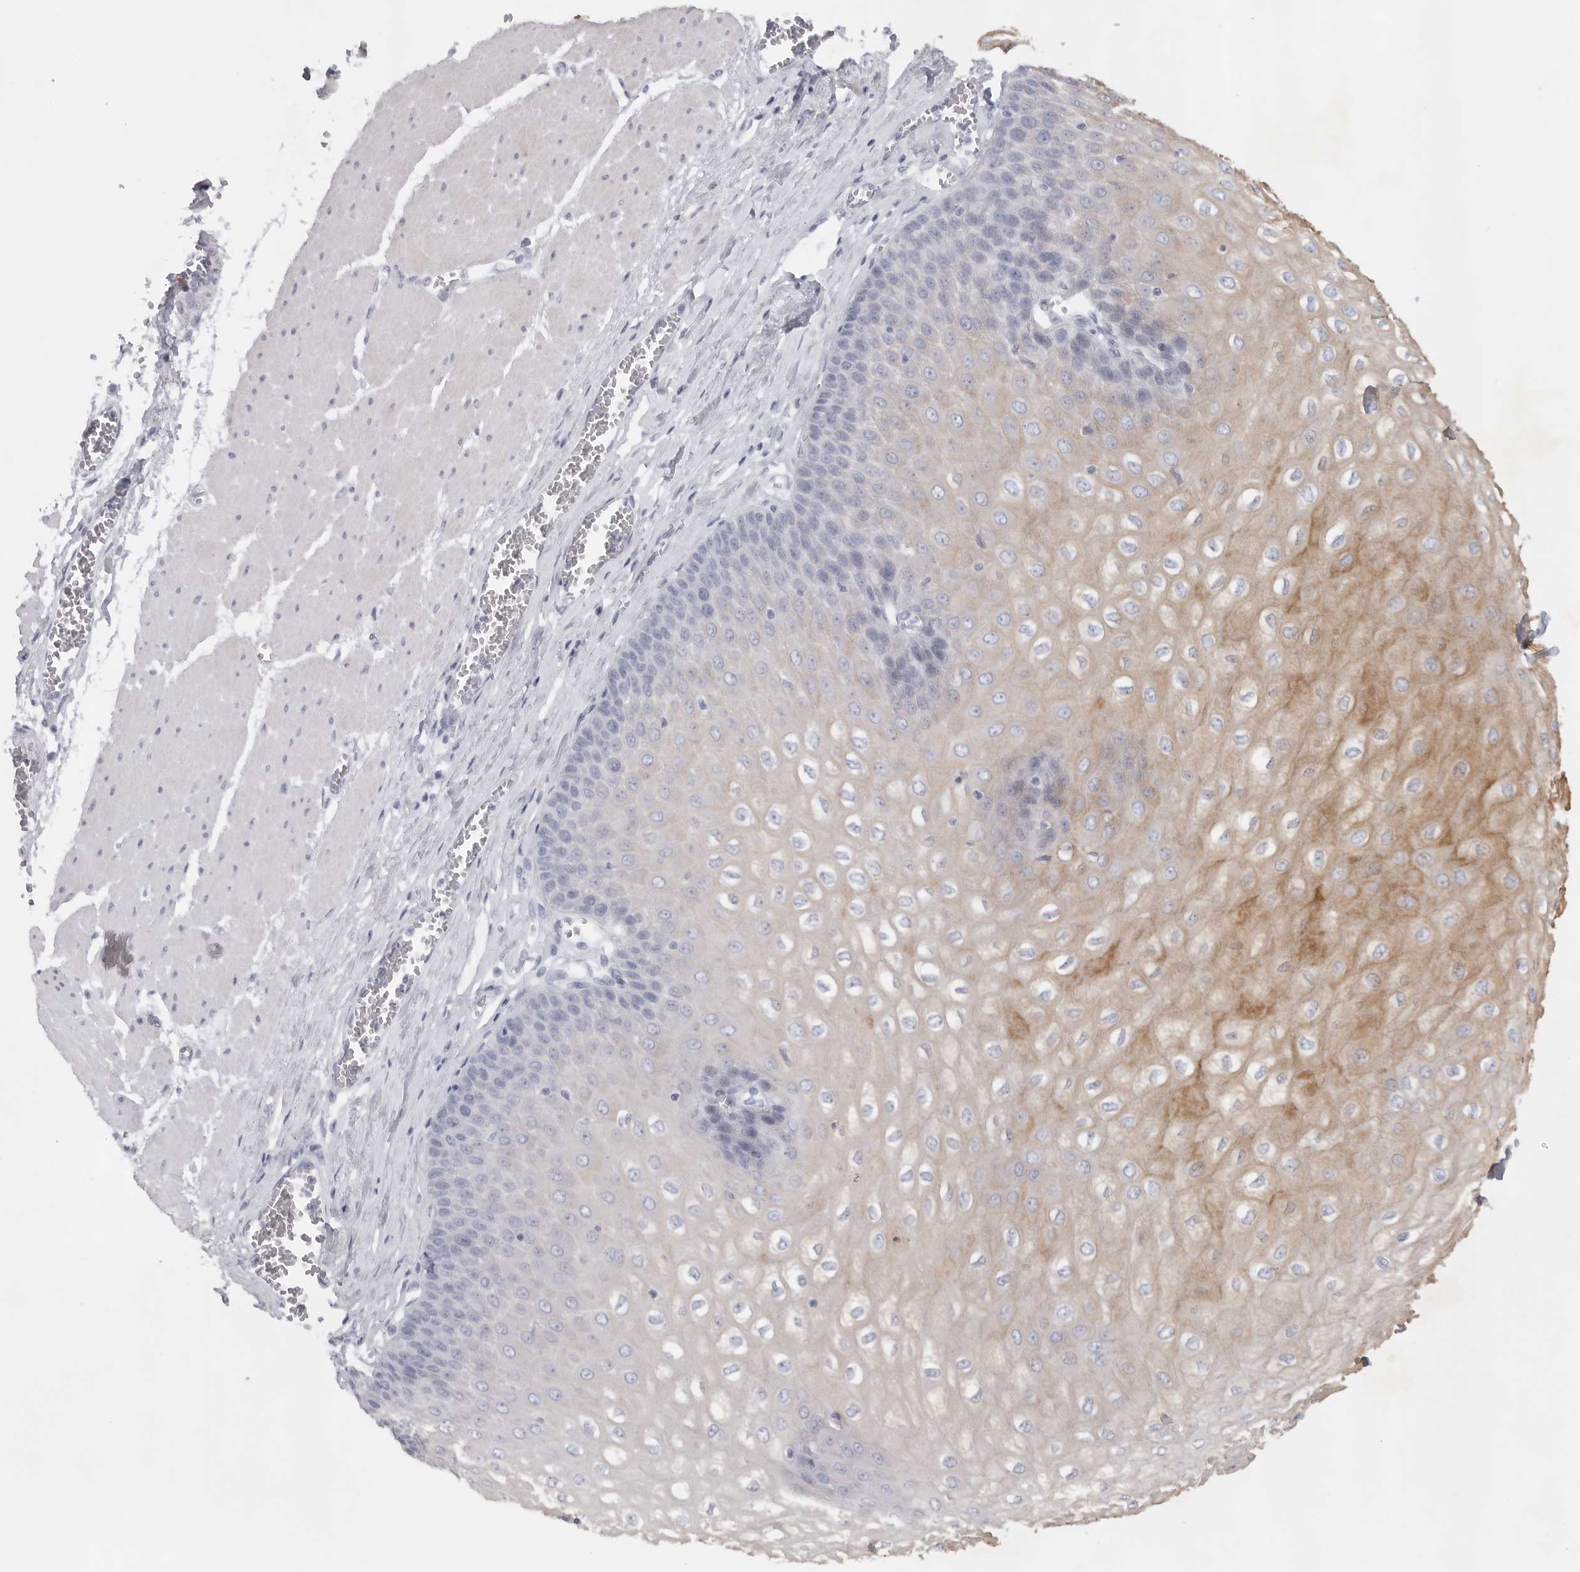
{"staining": {"intensity": "moderate", "quantity": "<25%", "location": "cytoplasmic/membranous"}, "tissue": "esophagus", "cell_type": "Squamous epithelial cells", "image_type": "normal", "snomed": [{"axis": "morphology", "description": "Normal tissue, NOS"}, {"axis": "topography", "description": "Esophagus"}], "caption": "This is a micrograph of immunohistochemistry staining of benign esophagus, which shows moderate expression in the cytoplasmic/membranous of squamous epithelial cells.", "gene": "TNR", "patient": {"sex": "male", "age": 60}}